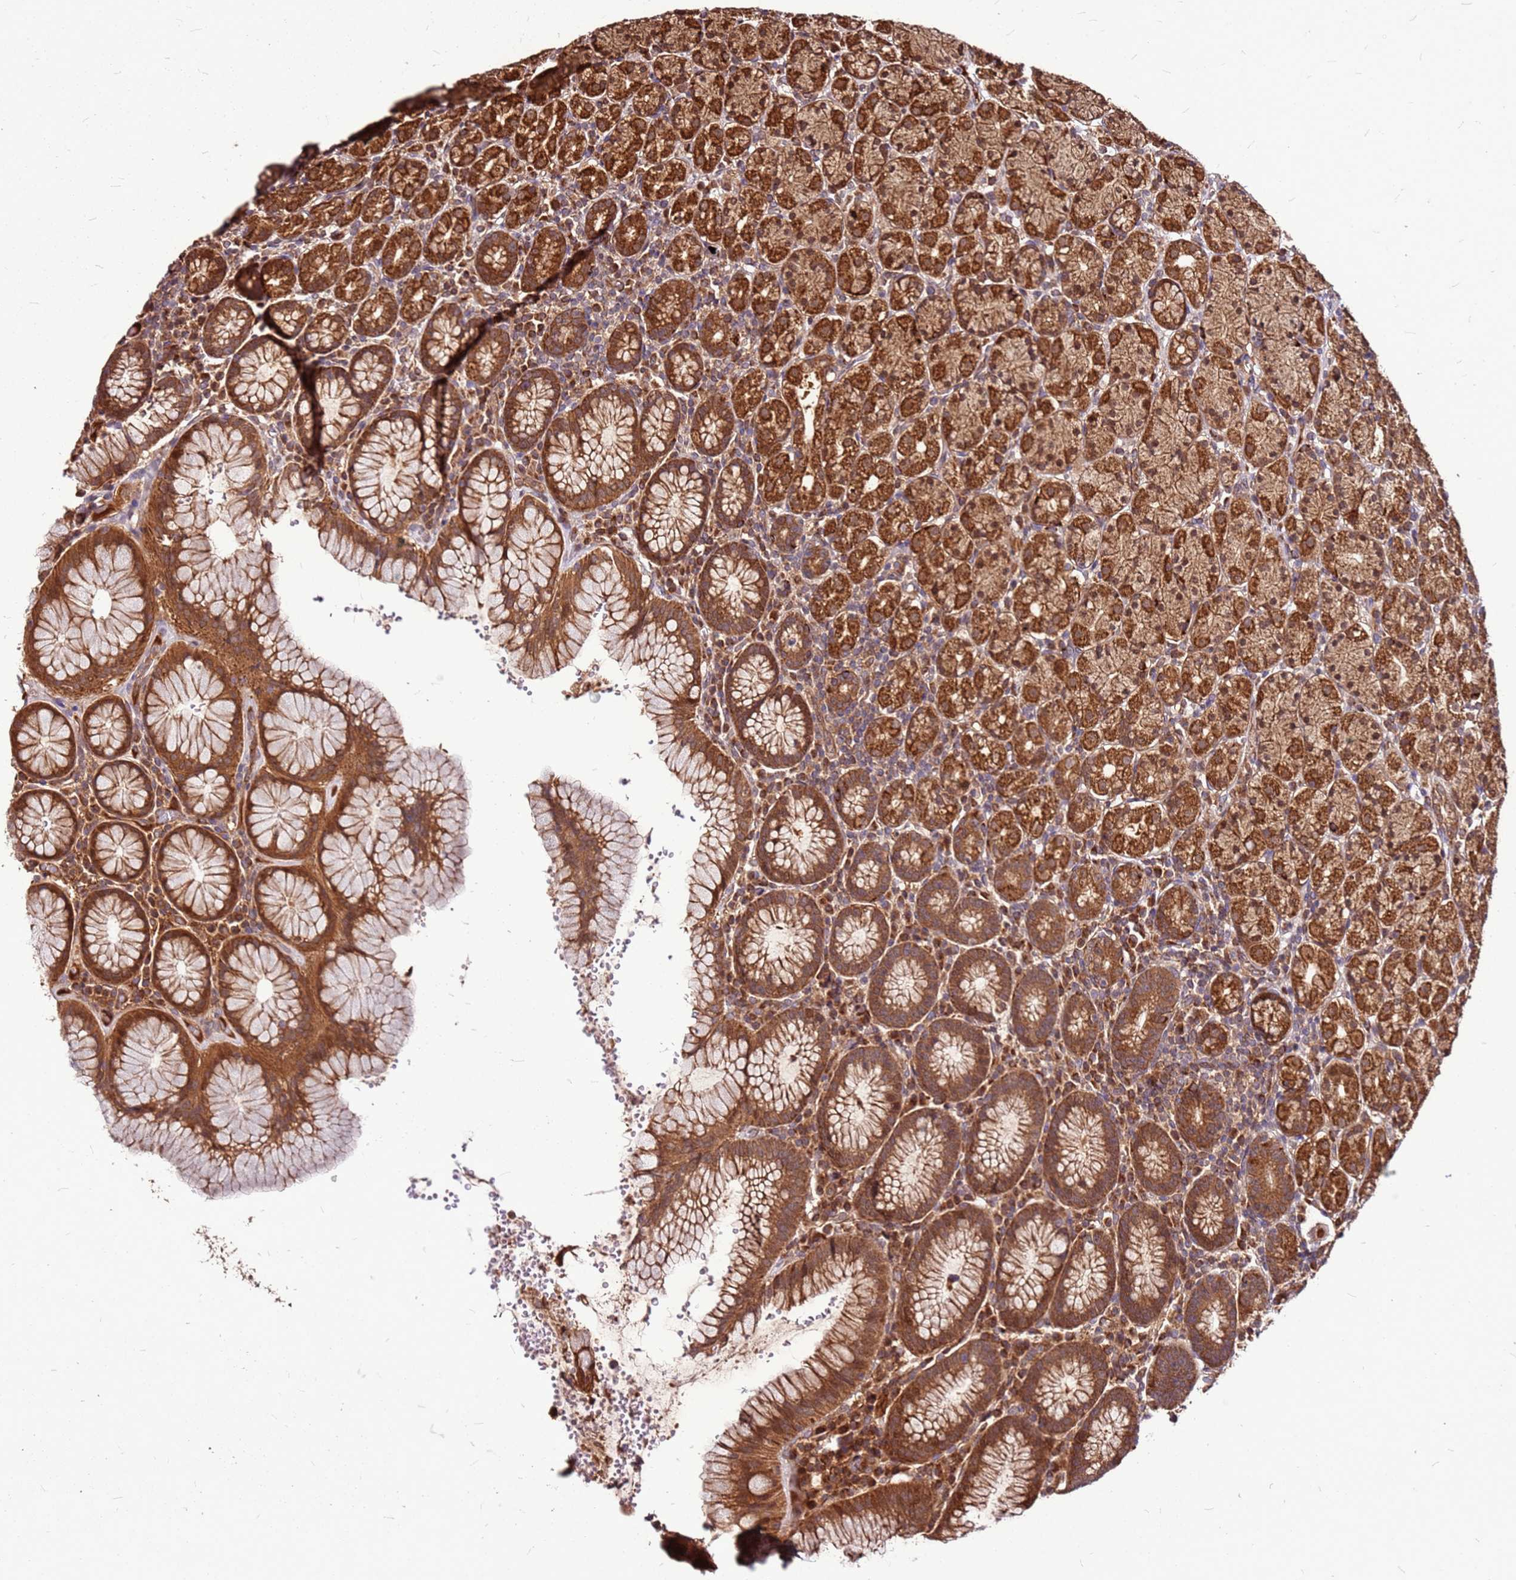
{"staining": {"intensity": "strong", "quantity": ">75%", "location": "cytoplasmic/membranous"}, "tissue": "stomach", "cell_type": "Glandular cells", "image_type": "normal", "snomed": [{"axis": "morphology", "description": "Normal tissue, NOS"}, {"axis": "topography", "description": "Stomach, upper"}, {"axis": "topography", "description": "Stomach"}], "caption": "Strong cytoplasmic/membranous expression is present in approximately >75% of glandular cells in unremarkable stomach. (Stains: DAB in brown, nuclei in blue, Microscopy: brightfield microscopy at high magnification).", "gene": "LYPLAL1", "patient": {"sex": "male", "age": 62}}